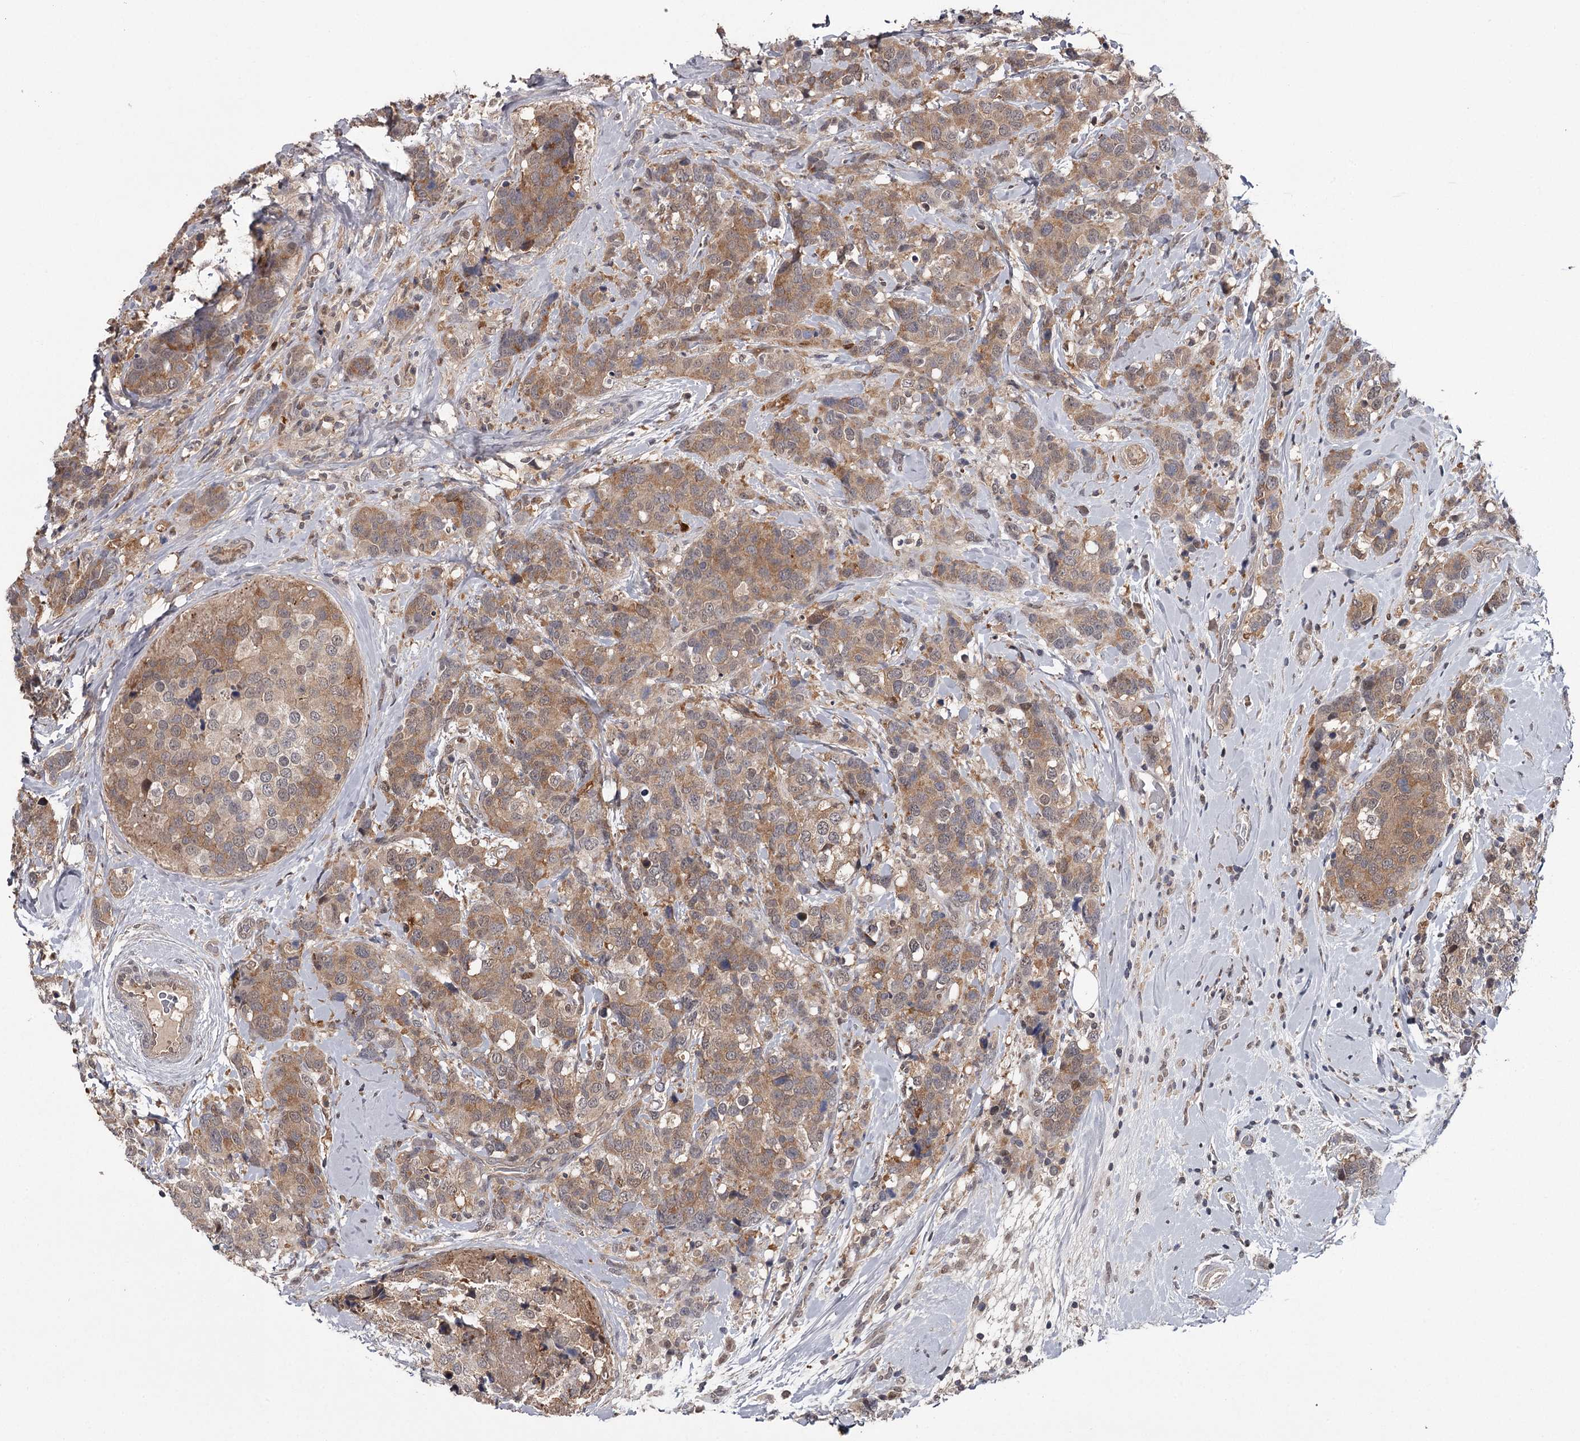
{"staining": {"intensity": "weak", "quantity": ">75%", "location": "cytoplasmic/membranous"}, "tissue": "breast cancer", "cell_type": "Tumor cells", "image_type": "cancer", "snomed": [{"axis": "morphology", "description": "Lobular carcinoma"}, {"axis": "topography", "description": "Breast"}], "caption": "This image displays lobular carcinoma (breast) stained with IHC to label a protein in brown. The cytoplasmic/membranous of tumor cells show weak positivity for the protein. Nuclei are counter-stained blue.", "gene": "GTSF1", "patient": {"sex": "female", "age": 59}}